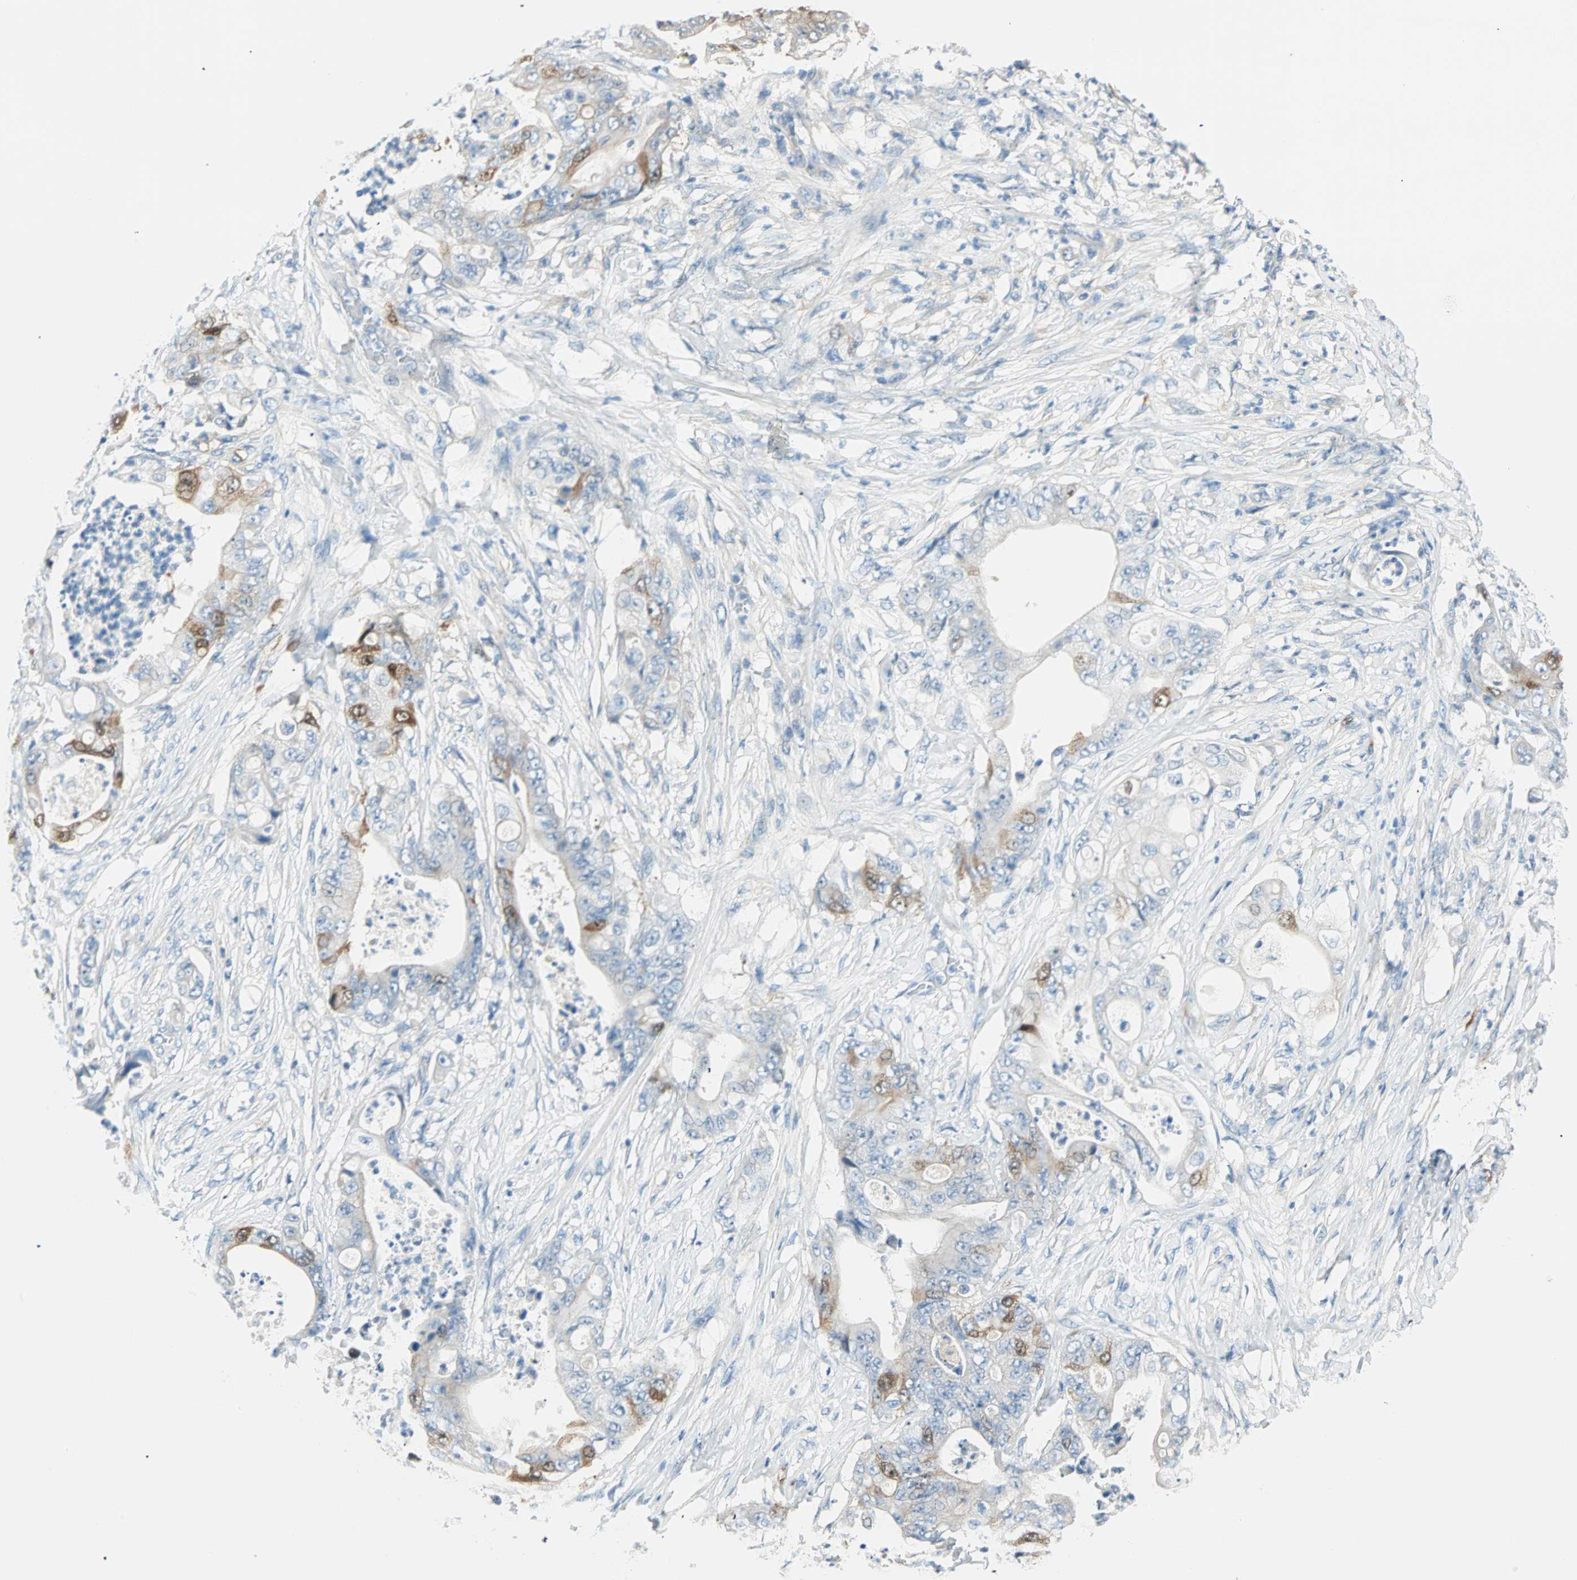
{"staining": {"intensity": "moderate", "quantity": "<25%", "location": "cytoplasmic/membranous"}, "tissue": "stomach cancer", "cell_type": "Tumor cells", "image_type": "cancer", "snomed": [{"axis": "morphology", "description": "Adenocarcinoma, NOS"}, {"axis": "topography", "description": "Stomach"}], "caption": "Moderate cytoplasmic/membranous protein staining is identified in approximately <25% of tumor cells in stomach cancer (adenocarcinoma).", "gene": "PTTG1", "patient": {"sex": "female", "age": 73}}